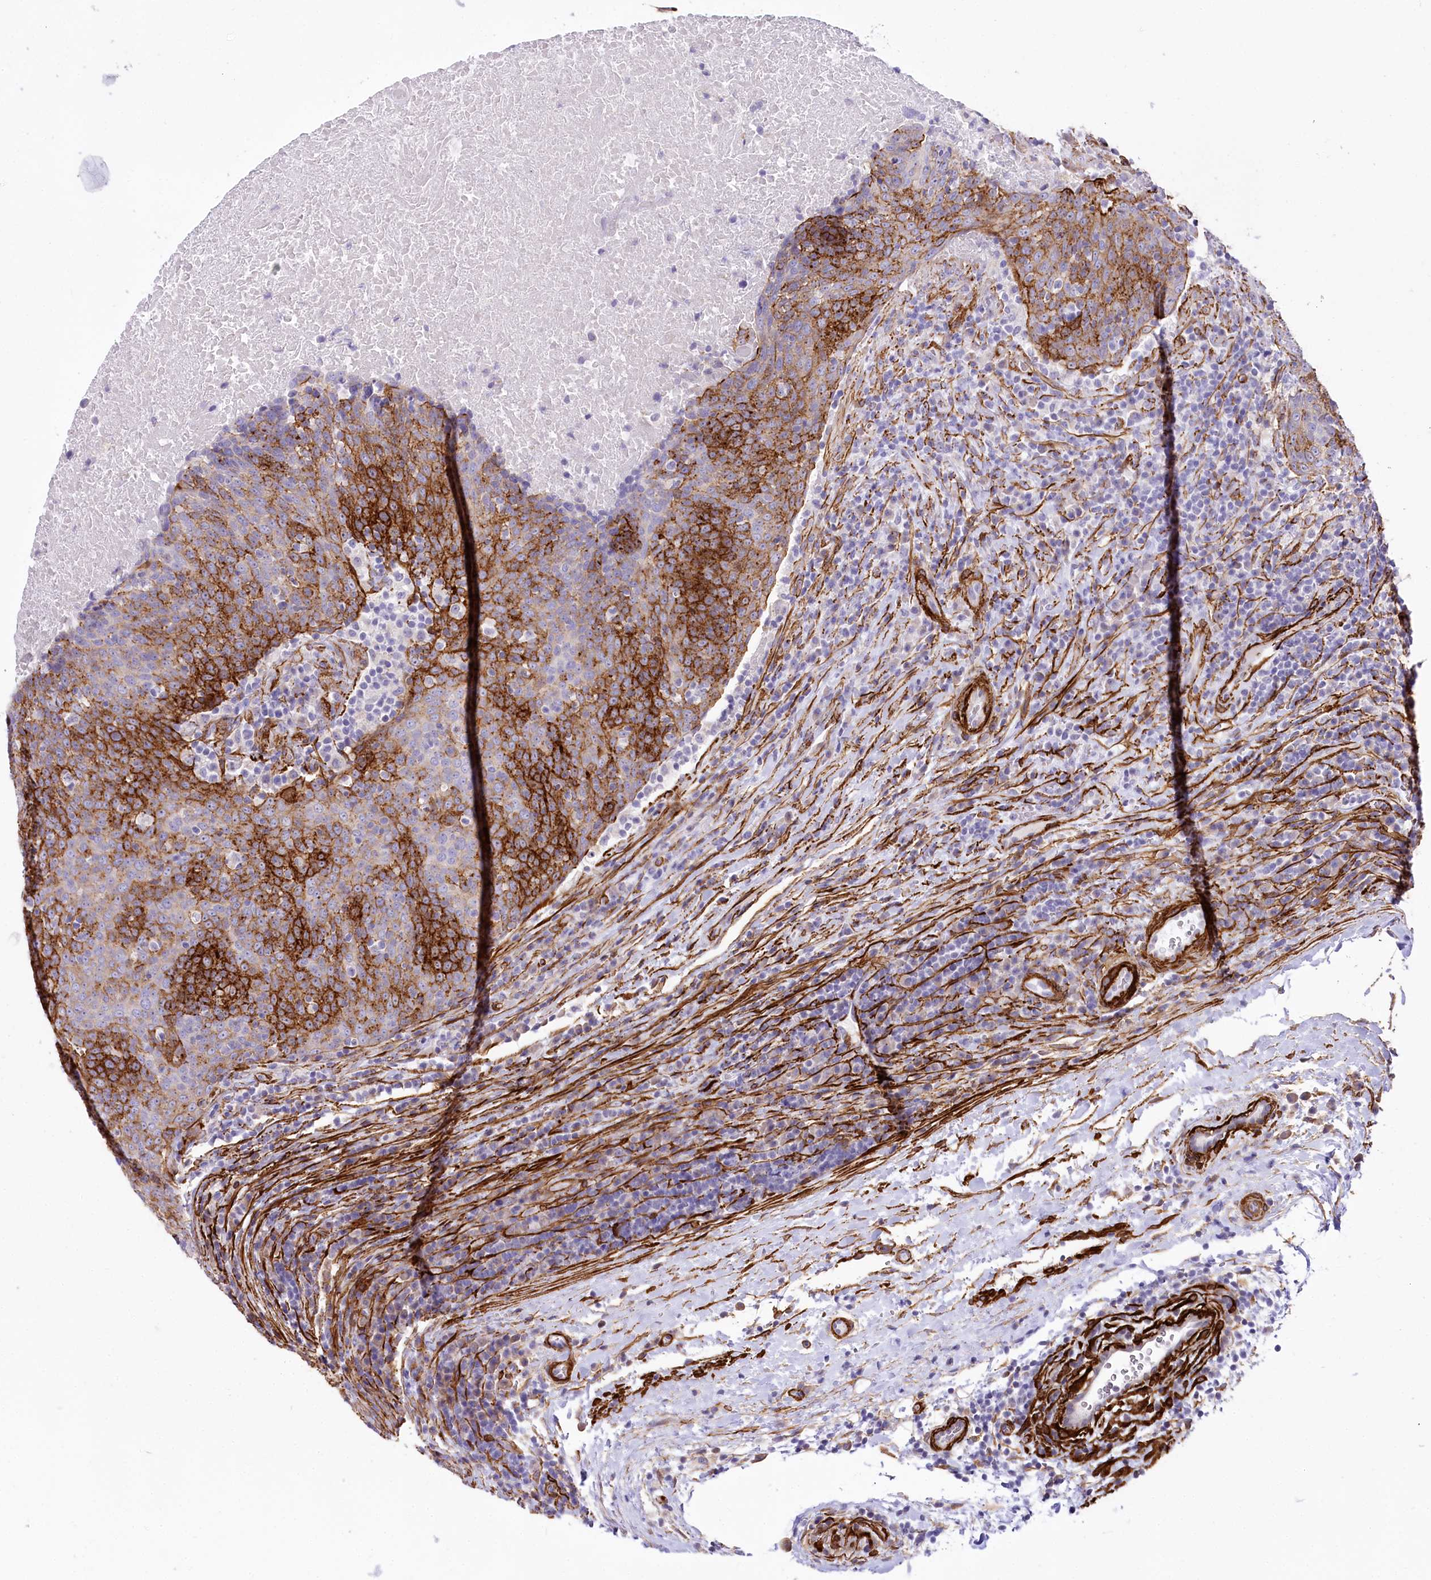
{"staining": {"intensity": "strong", "quantity": ">75%", "location": "cytoplasmic/membranous"}, "tissue": "head and neck cancer", "cell_type": "Tumor cells", "image_type": "cancer", "snomed": [{"axis": "morphology", "description": "Squamous cell carcinoma, NOS"}, {"axis": "morphology", "description": "Squamous cell carcinoma, metastatic, NOS"}, {"axis": "topography", "description": "Lymph node"}, {"axis": "topography", "description": "Head-Neck"}], "caption": "A micrograph of metastatic squamous cell carcinoma (head and neck) stained for a protein reveals strong cytoplasmic/membranous brown staining in tumor cells.", "gene": "SYNPO2", "patient": {"sex": "male", "age": 62}}